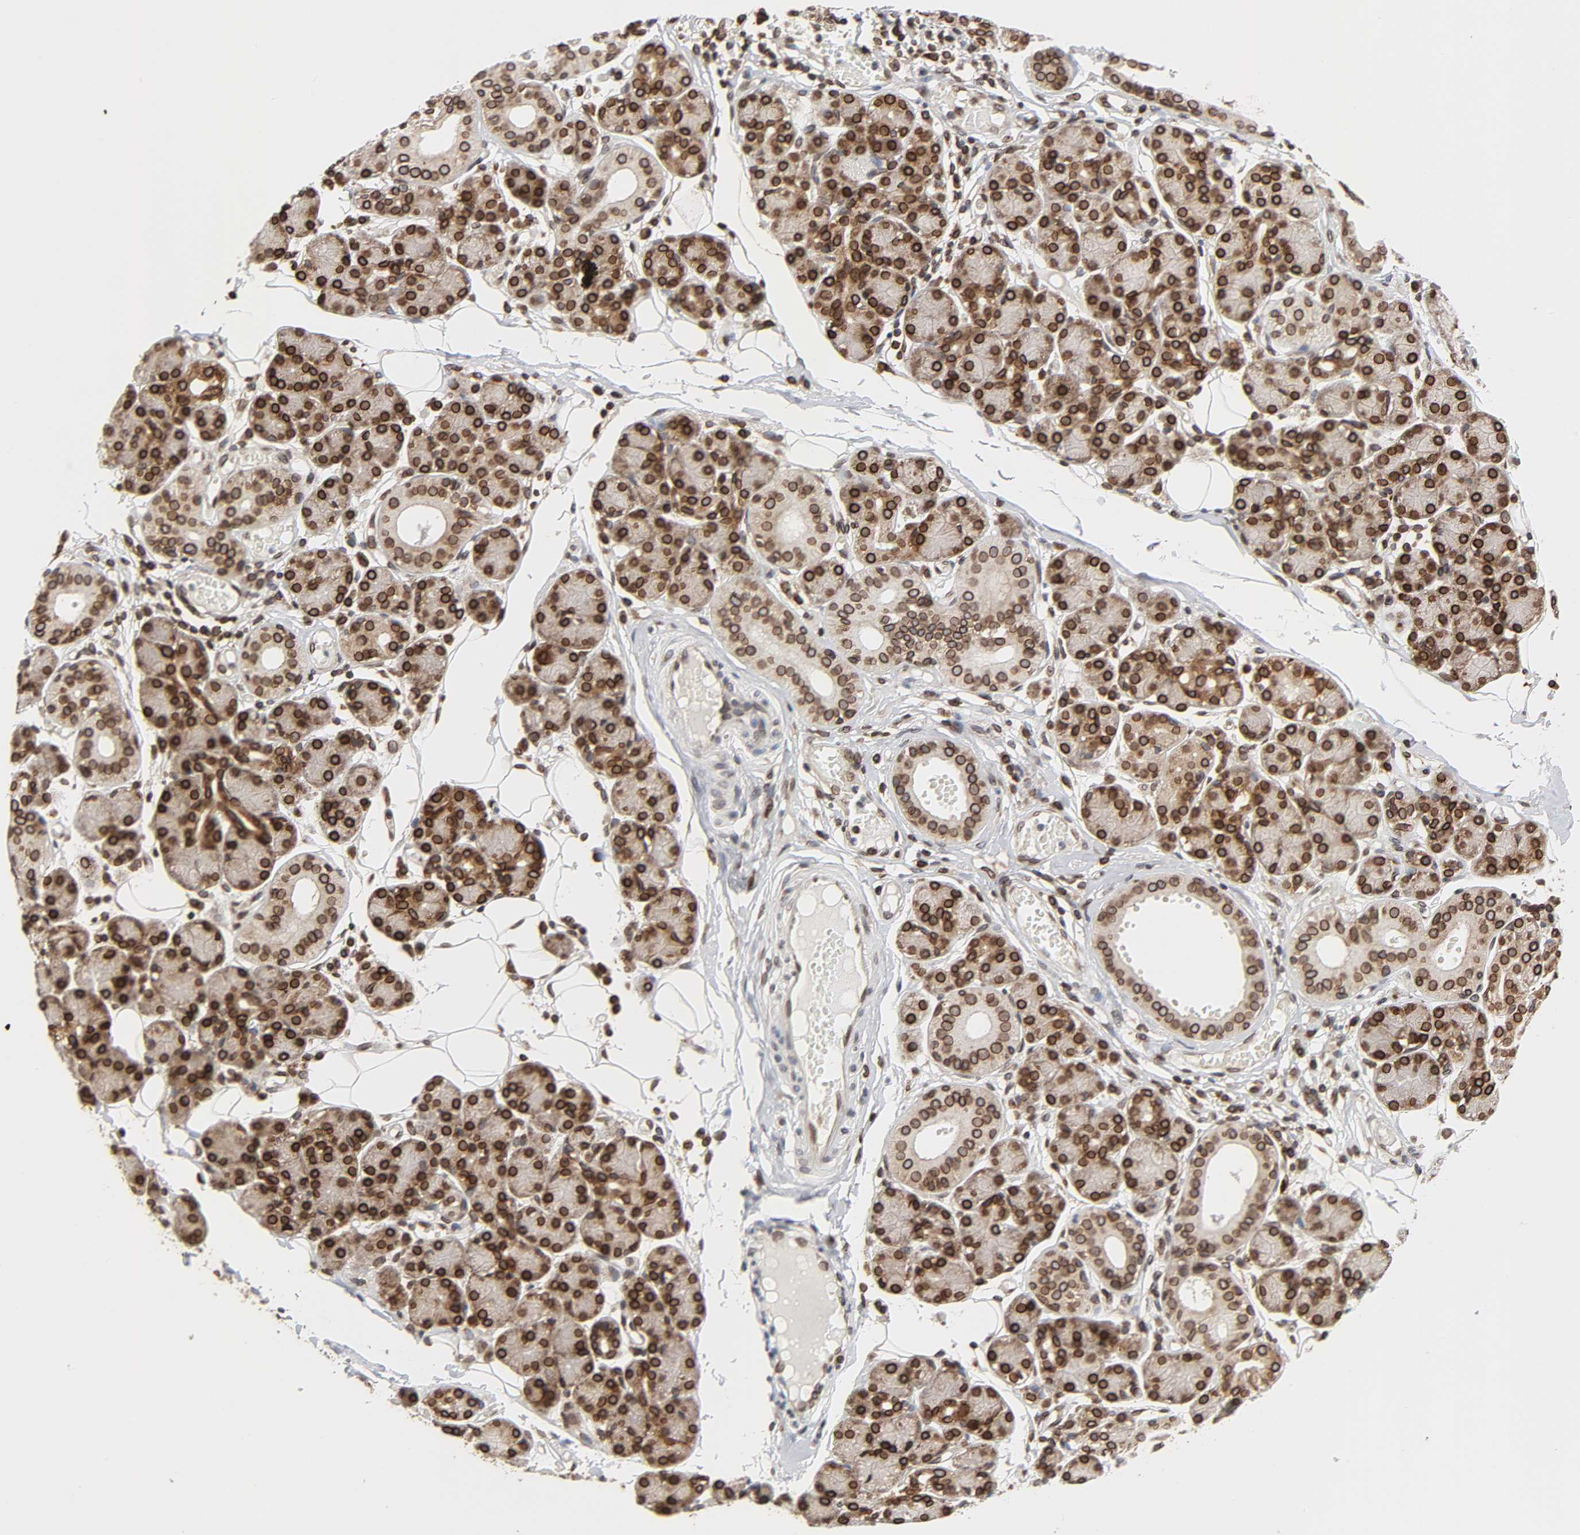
{"staining": {"intensity": "strong", "quantity": ">75%", "location": "cytoplasmic/membranous,nuclear"}, "tissue": "salivary gland", "cell_type": "Glandular cells", "image_type": "normal", "snomed": [{"axis": "morphology", "description": "Normal tissue, NOS"}, {"axis": "topography", "description": "Salivary gland"}], "caption": "The photomicrograph displays a brown stain indicating the presence of a protein in the cytoplasmic/membranous,nuclear of glandular cells in salivary gland.", "gene": "RANGAP1", "patient": {"sex": "male", "age": 54}}